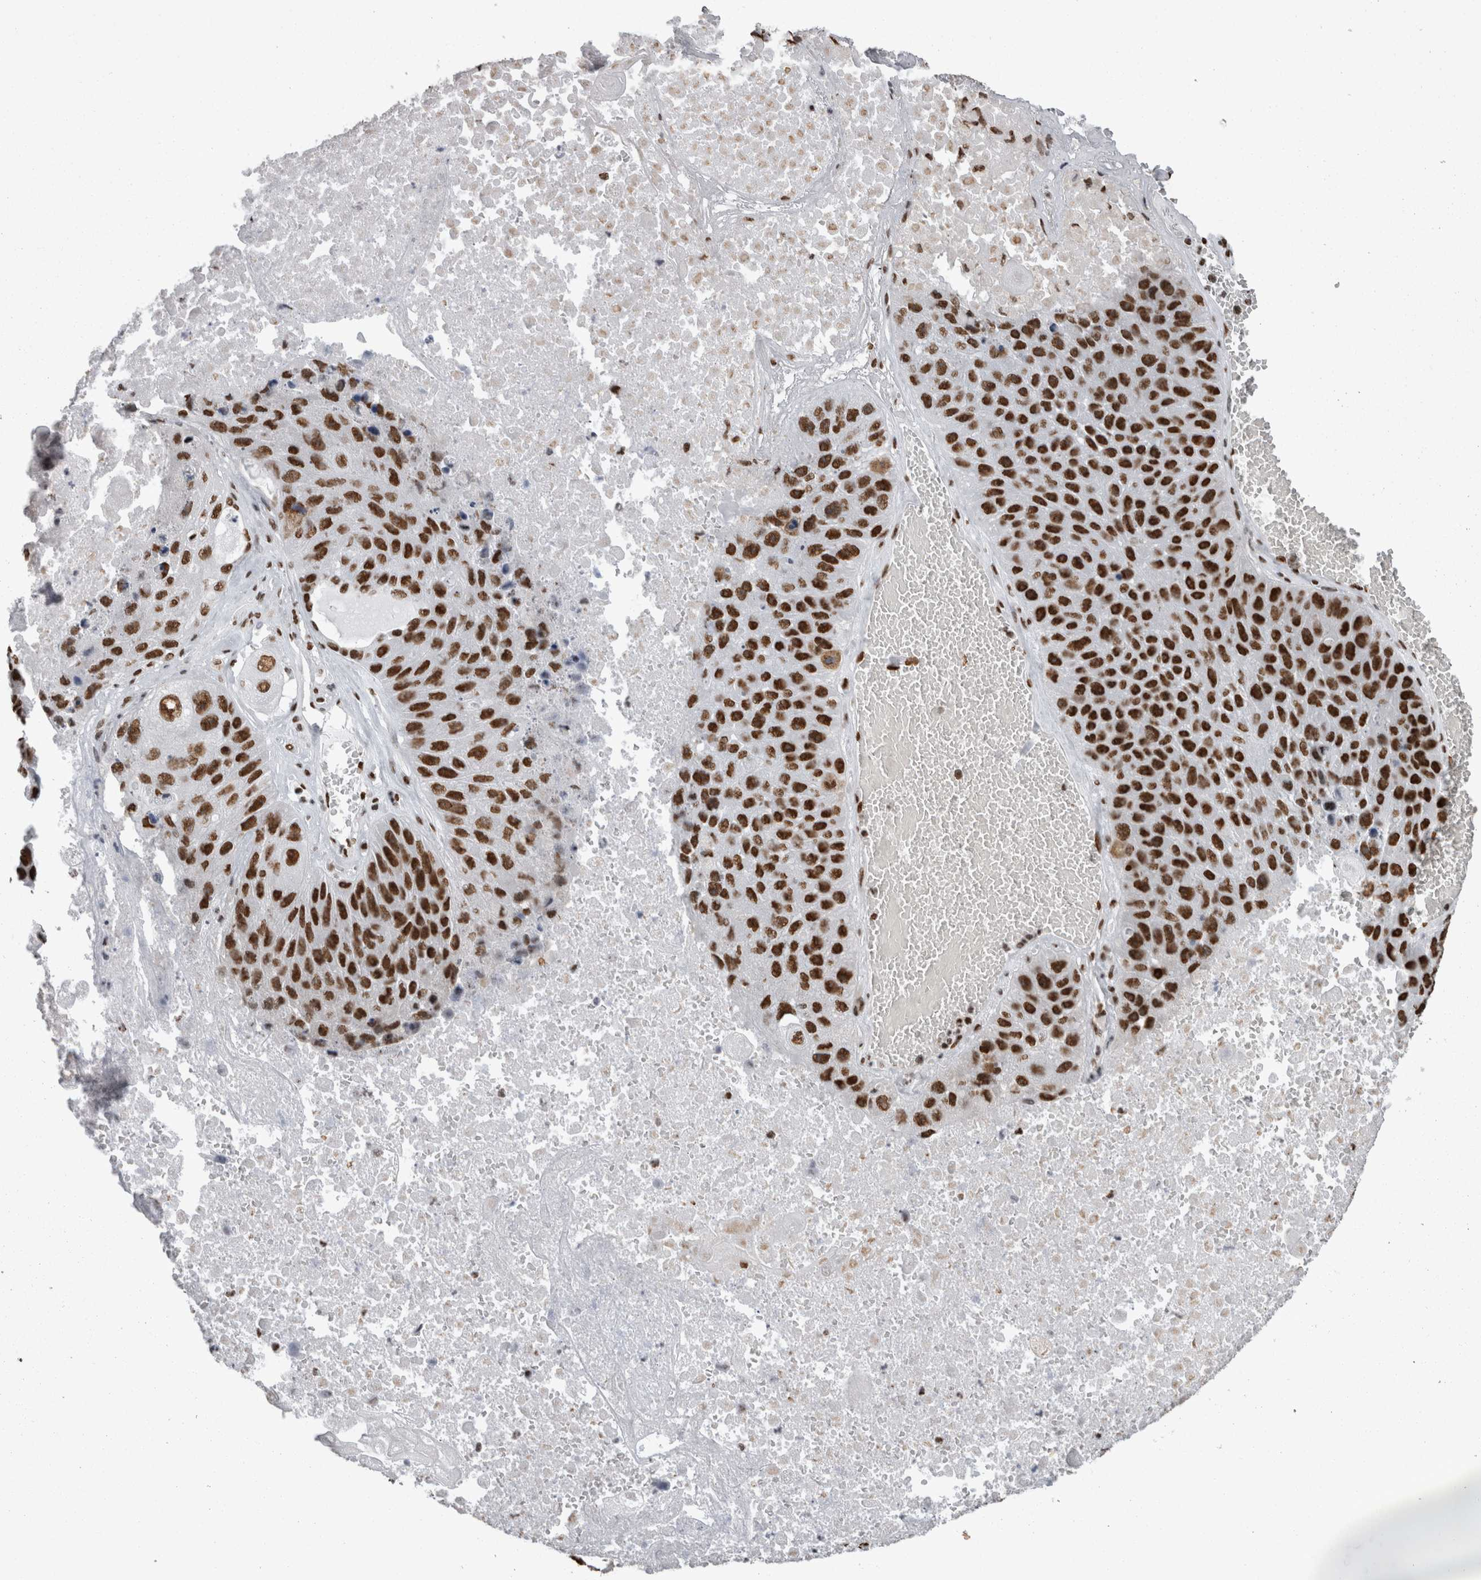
{"staining": {"intensity": "strong", "quantity": ">75%", "location": "nuclear"}, "tissue": "lung cancer", "cell_type": "Tumor cells", "image_type": "cancer", "snomed": [{"axis": "morphology", "description": "Squamous cell carcinoma, NOS"}, {"axis": "topography", "description": "Lung"}], "caption": "Immunohistochemistry image of human lung cancer (squamous cell carcinoma) stained for a protein (brown), which displays high levels of strong nuclear positivity in approximately >75% of tumor cells.", "gene": "HNRNPM", "patient": {"sex": "male", "age": 61}}